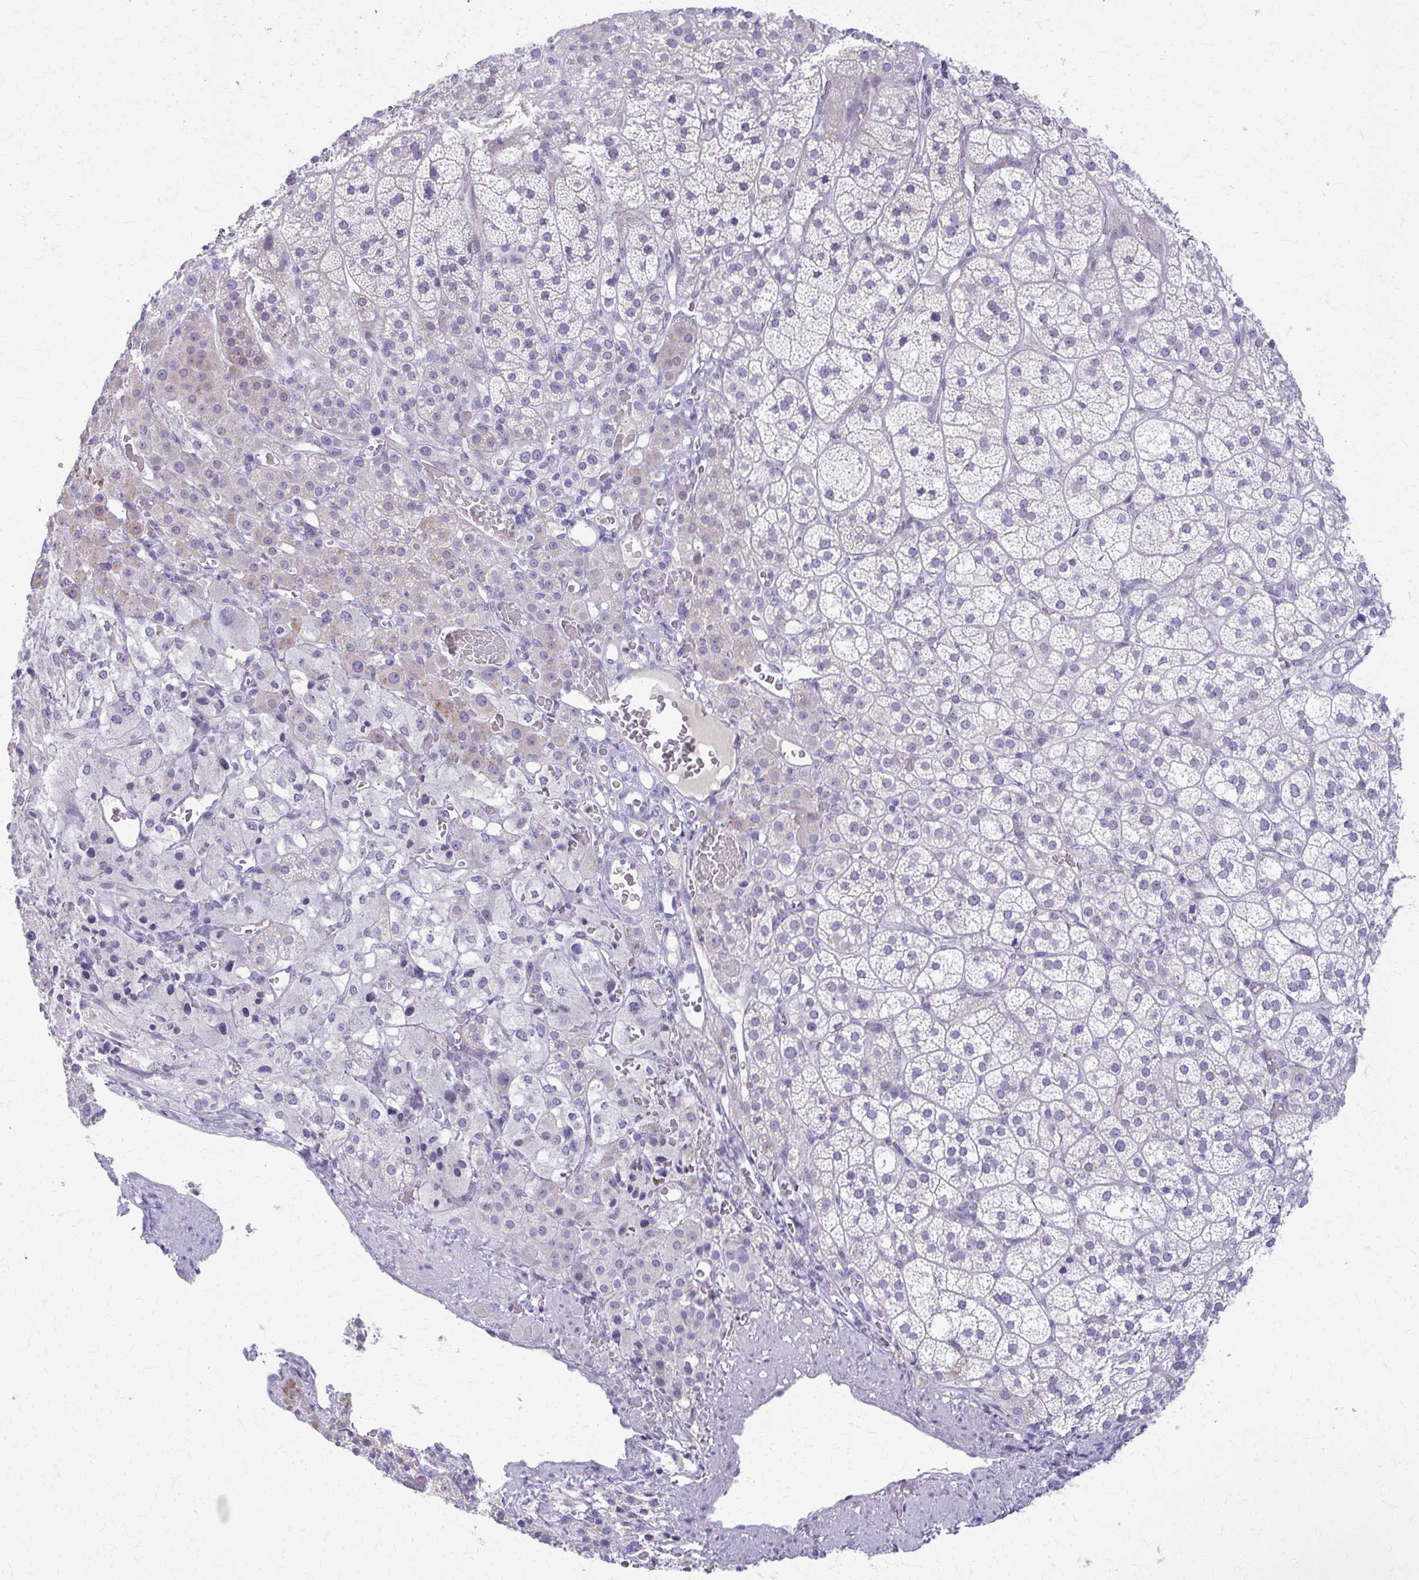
{"staining": {"intensity": "weak", "quantity": "<25%", "location": "cytoplasmic/membranous"}, "tissue": "adrenal gland", "cell_type": "Glandular cells", "image_type": "normal", "snomed": [{"axis": "morphology", "description": "Normal tissue, NOS"}, {"axis": "topography", "description": "Adrenal gland"}], "caption": "Immunohistochemistry micrograph of normal human adrenal gland stained for a protein (brown), which demonstrates no expression in glandular cells. Nuclei are stained in blue.", "gene": "ENSG00000275249", "patient": {"sex": "female", "age": 60}}